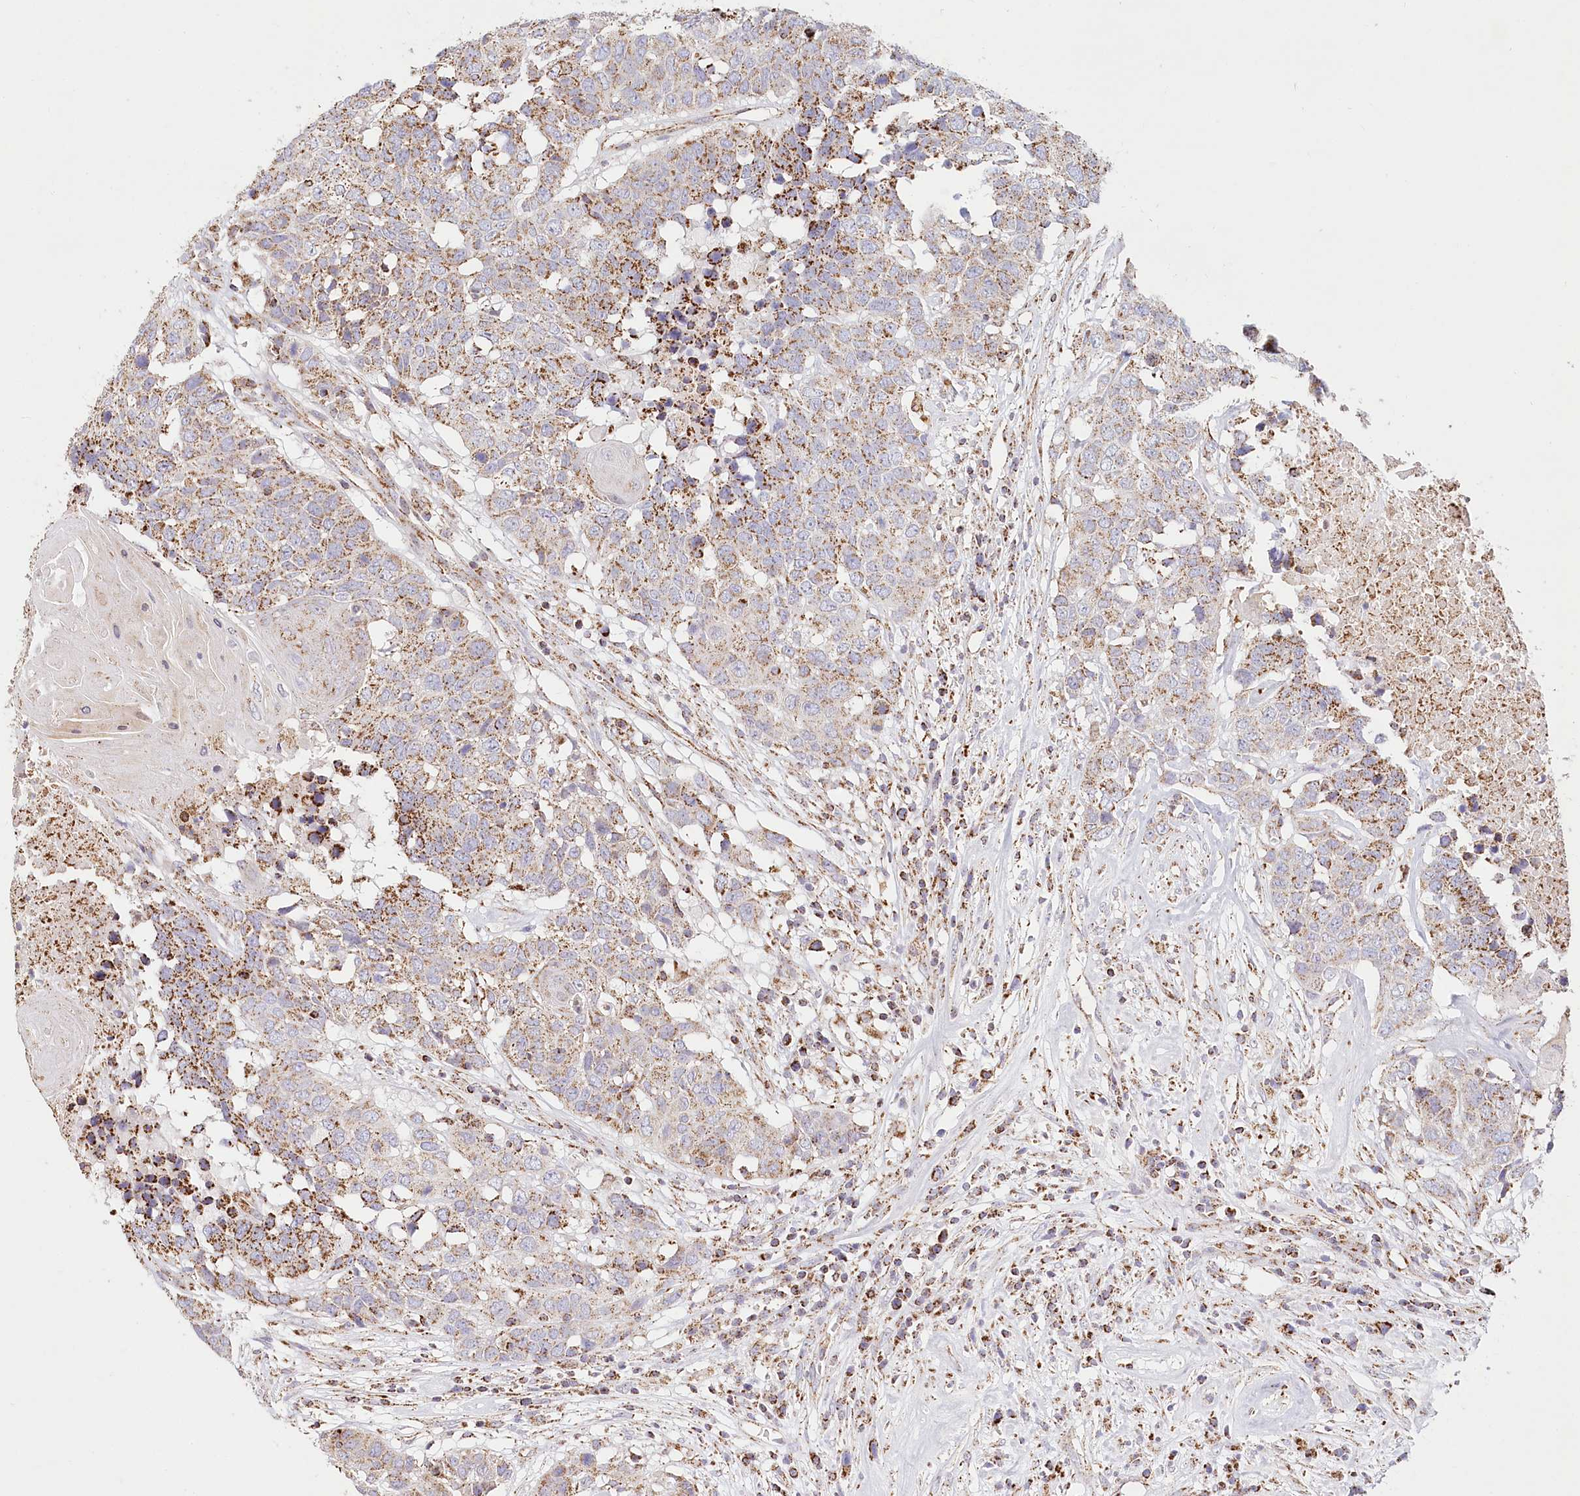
{"staining": {"intensity": "moderate", "quantity": ">75%", "location": "cytoplasmic/membranous"}, "tissue": "head and neck cancer", "cell_type": "Tumor cells", "image_type": "cancer", "snomed": [{"axis": "morphology", "description": "Squamous cell carcinoma, NOS"}, {"axis": "topography", "description": "Head-Neck"}], "caption": "Immunohistochemistry (IHC) of human squamous cell carcinoma (head and neck) exhibits medium levels of moderate cytoplasmic/membranous staining in approximately >75% of tumor cells.", "gene": "UMPS", "patient": {"sex": "male", "age": 66}}